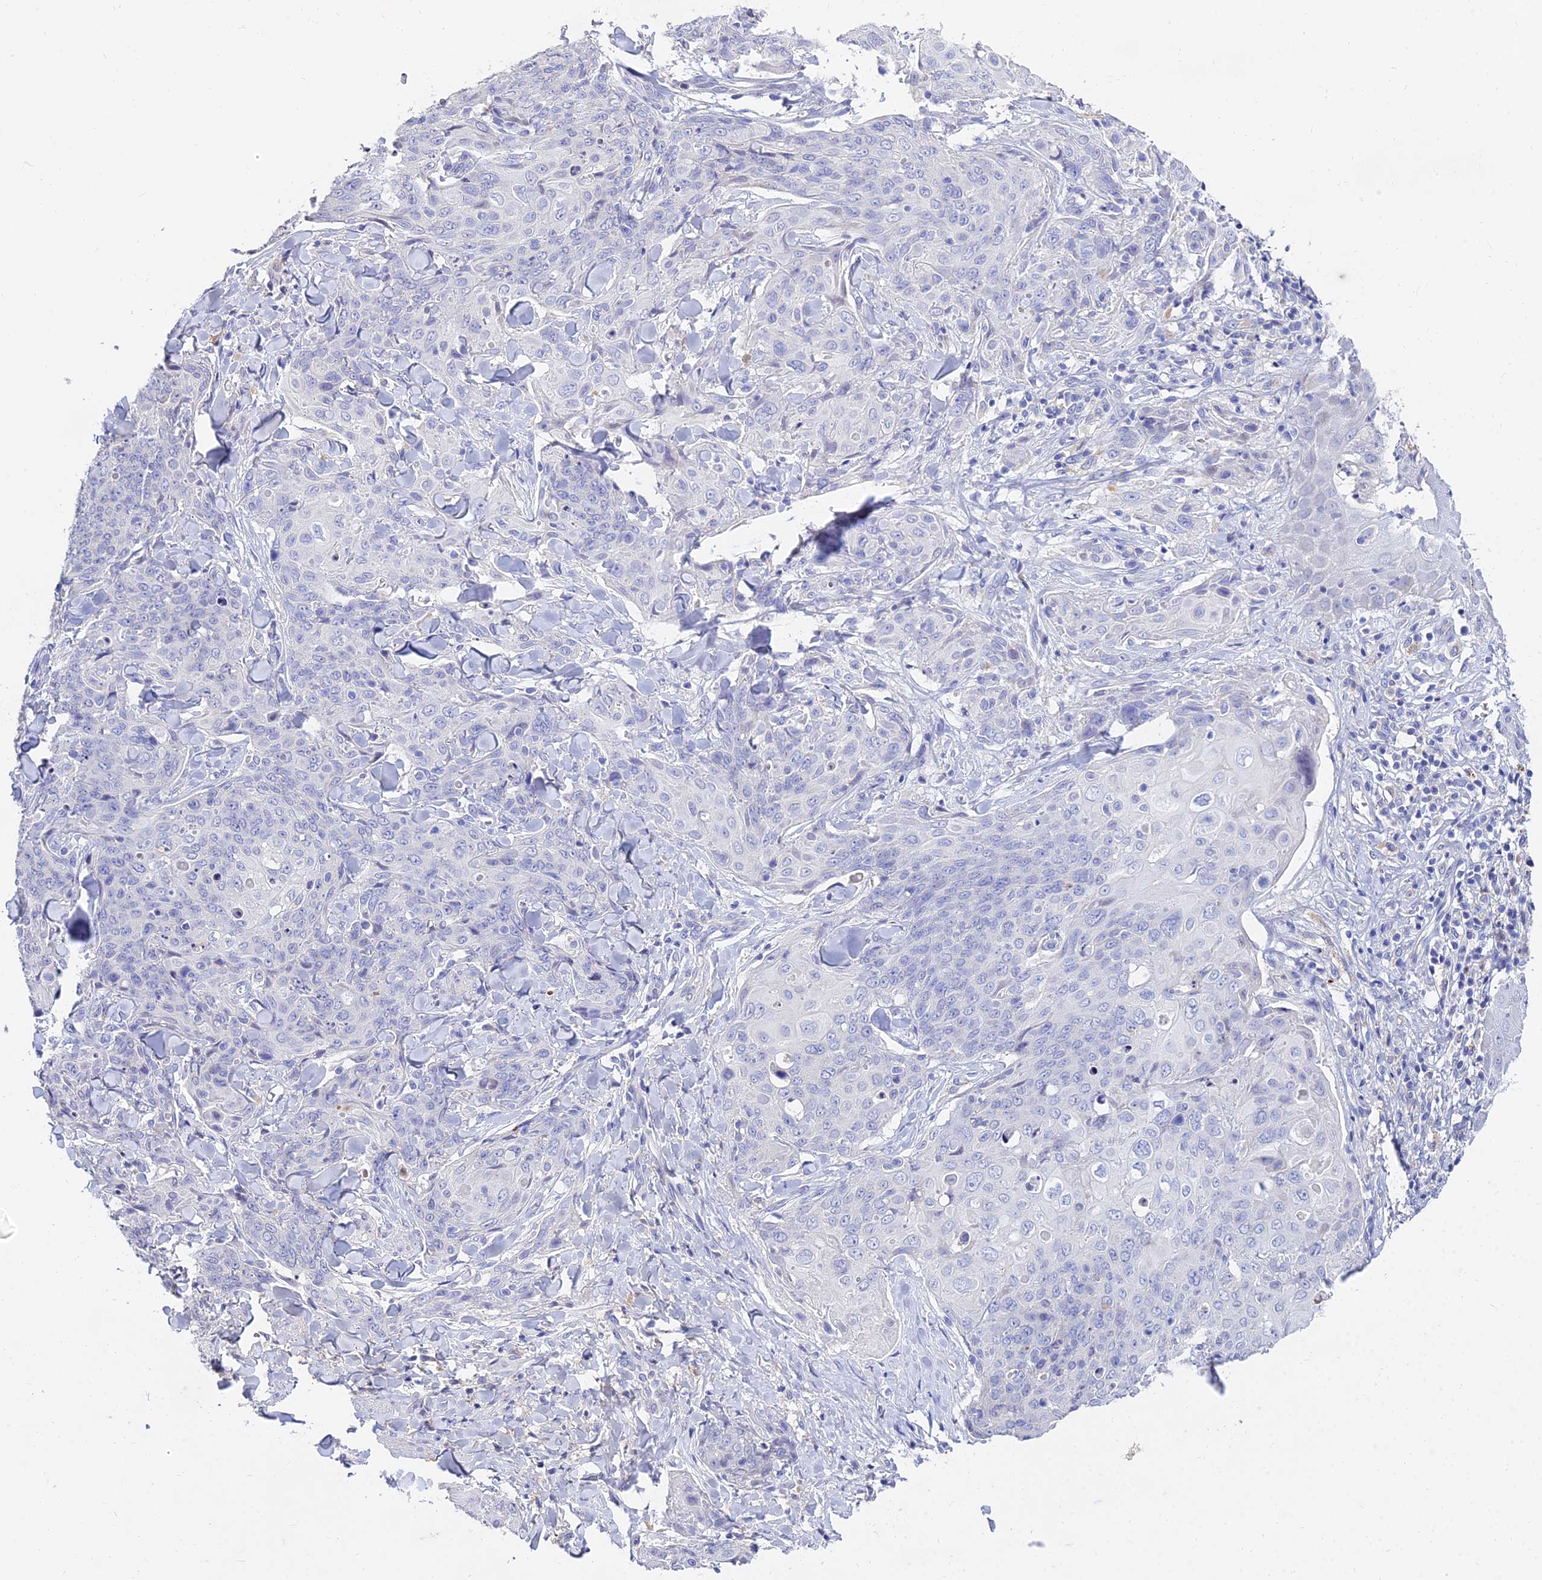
{"staining": {"intensity": "negative", "quantity": "none", "location": "none"}, "tissue": "skin cancer", "cell_type": "Tumor cells", "image_type": "cancer", "snomed": [{"axis": "morphology", "description": "Squamous cell carcinoma, NOS"}, {"axis": "topography", "description": "Skin"}, {"axis": "topography", "description": "Vulva"}], "caption": "Tumor cells show no significant expression in skin cancer. The staining was performed using DAB to visualize the protein expression in brown, while the nuclei were stained in blue with hematoxylin (Magnification: 20x).", "gene": "VWC2L", "patient": {"sex": "female", "age": 85}}